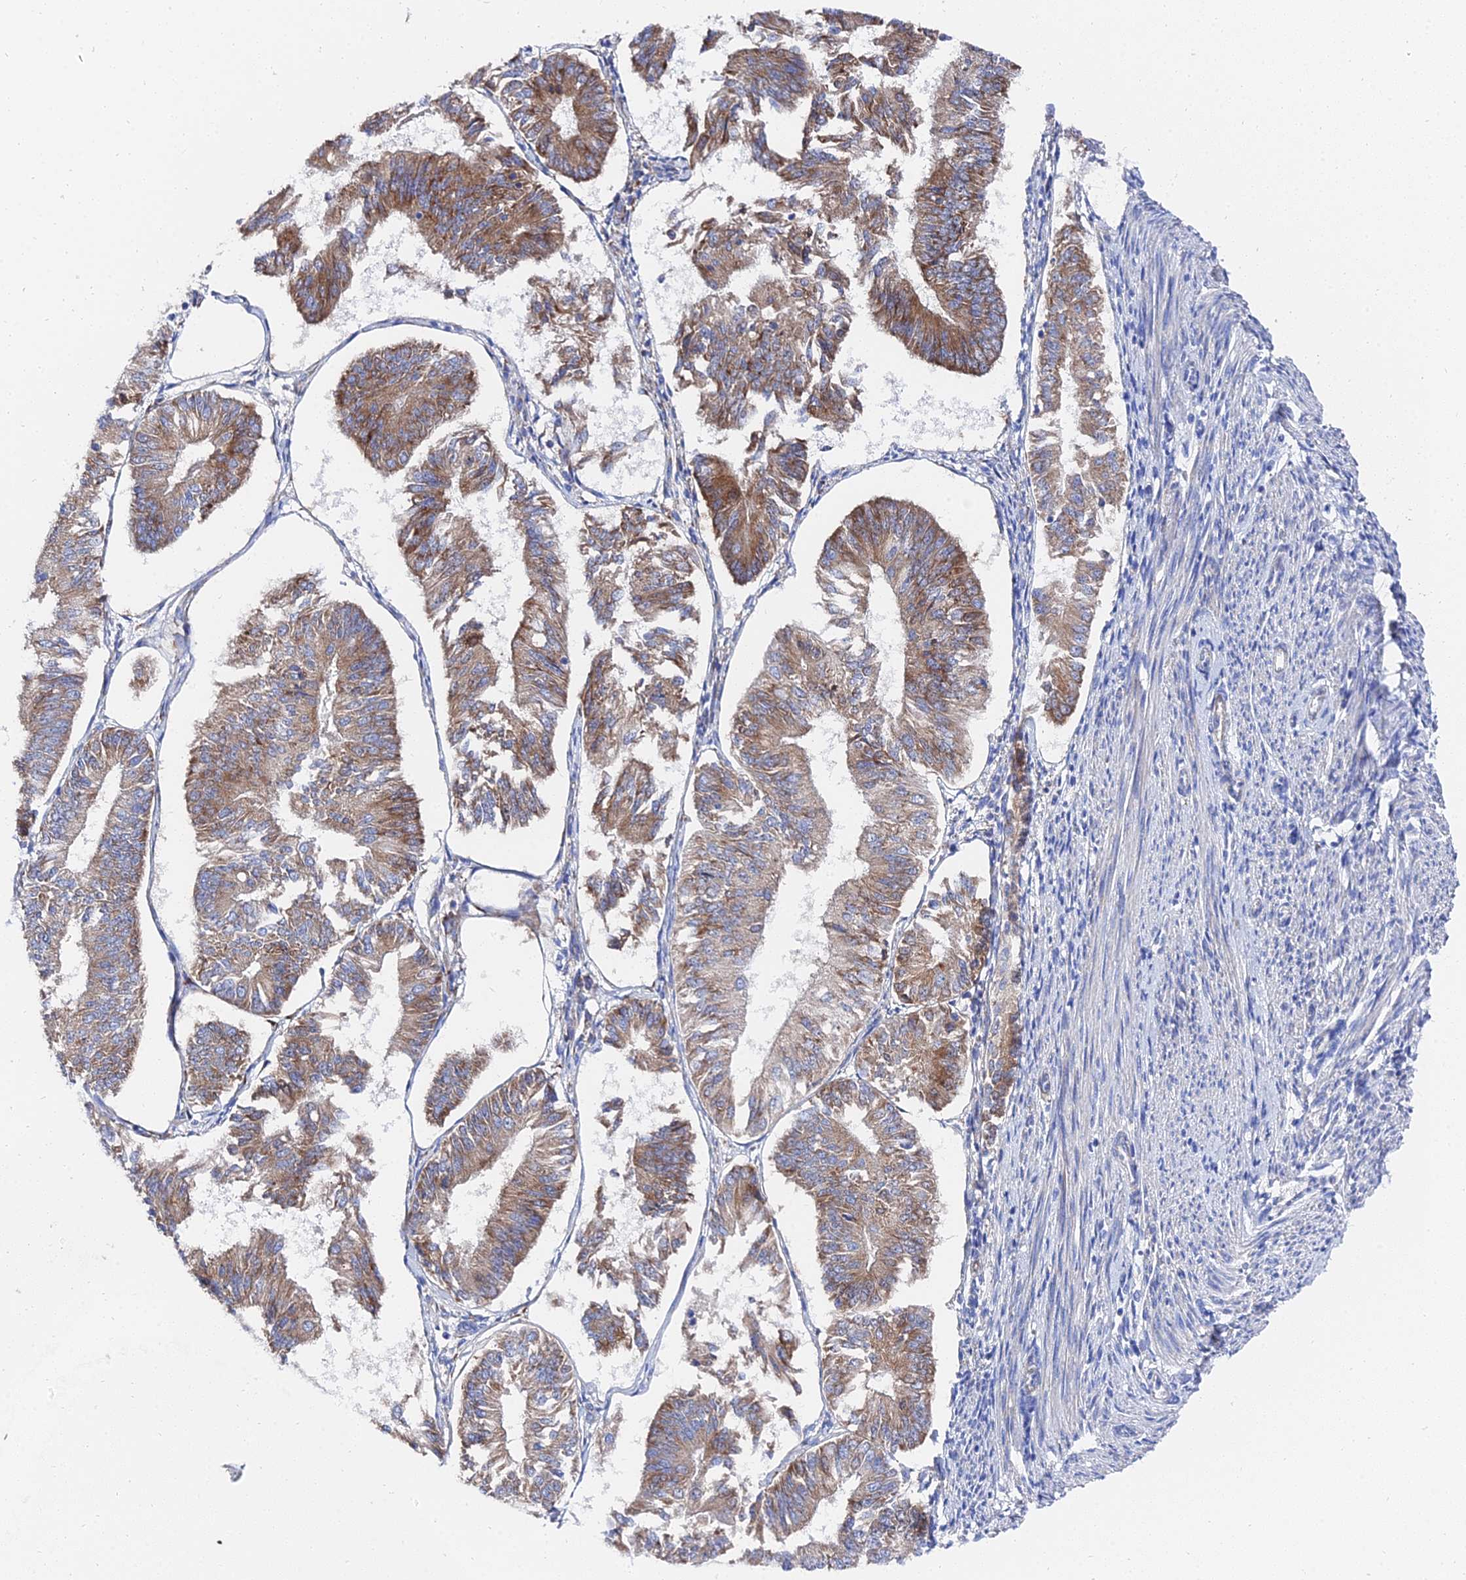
{"staining": {"intensity": "moderate", "quantity": ">75%", "location": "cytoplasmic/membranous"}, "tissue": "endometrial cancer", "cell_type": "Tumor cells", "image_type": "cancer", "snomed": [{"axis": "morphology", "description": "Adenocarcinoma, NOS"}, {"axis": "topography", "description": "Endometrium"}], "caption": "Tumor cells exhibit medium levels of moderate cytoplasmic/membranous staining in approximately >75% of cells in endometrial cancer (adenocarcinoma).", "gene": "PTTG1", "patient": {"sex": "female", "age": 58}}